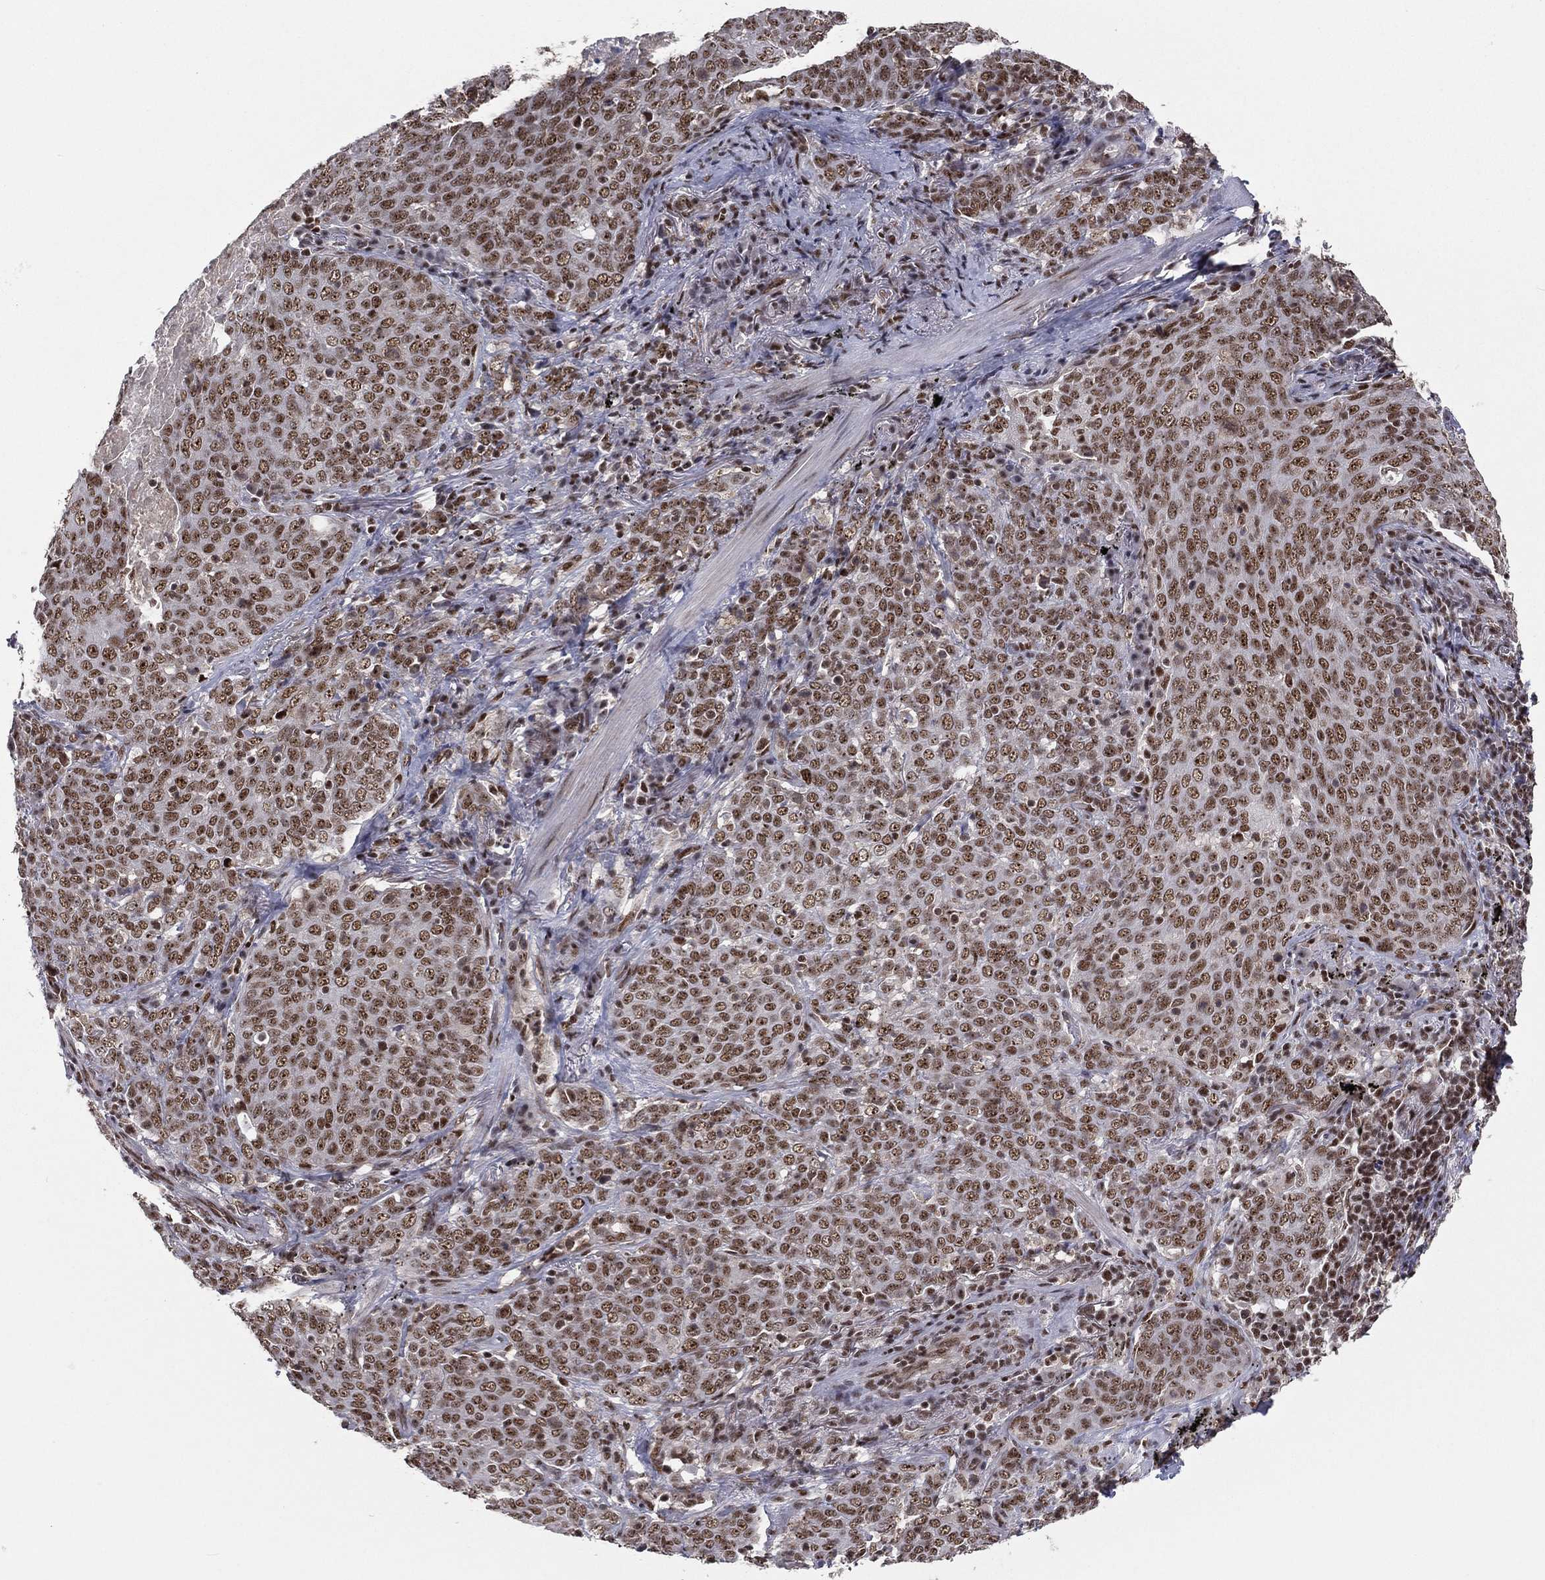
{"staining": {"intensity": "moderate", "quantity": ">75%", "location": "nuclear"}, "tissue": "lung cancer", "cell_type": "Tumor cells", "image_type": "cancer", "snomed": [{"axis": "morphology", "description": "Squamous cell carcinoma, NOS"}, {"axis": "topography", "description": "Lung"}], "caption": "Human lung squamous cell carcinoma stained with a protein marker demonstrates moderate staining in tumor cells.", "gene": "GPALPP1", "patient": {"sex": "male", "age": 82}}